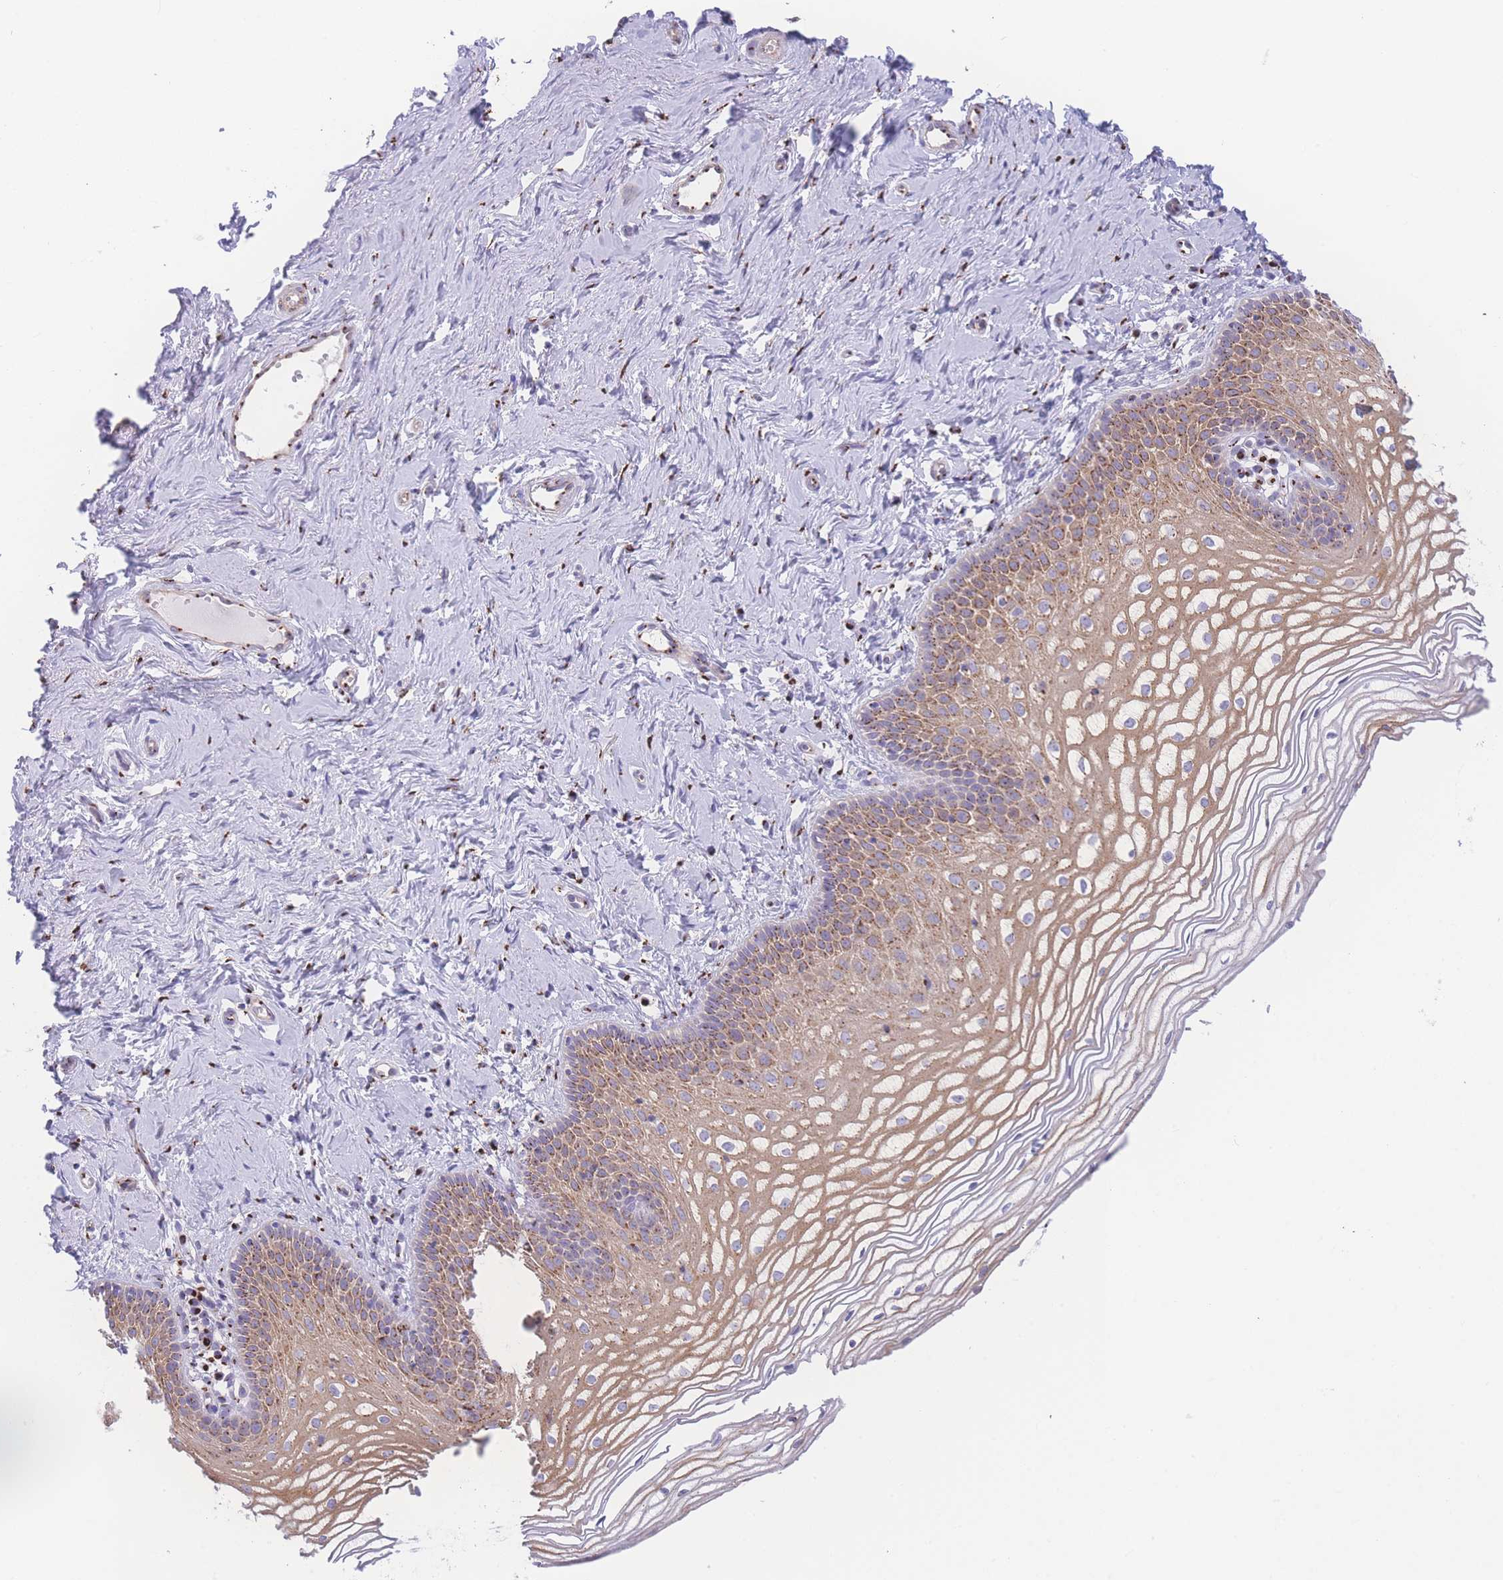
{"staining": {"intensity": "moderate", "quantity": ">75%", "location": "cytoplasmic/membranous"}, "tissue": "vagina", "cell_type": "Squamous epithelial cells", "image_type": "normal", "snomed": [{"axis": "morphology", "description": "Normal tissue, NOS"}, {"axis": "topography", "description": "Vagina"}], "caption": "This photomicrograph exhibits immunohistochemistry staining of benign vagina, with medium moderate cytoplasmic/membranous expression in approximately >75% of squamous epithelial cells.", "gene": "GOLM2", "patient": {"sex": "female", "age": 56}}